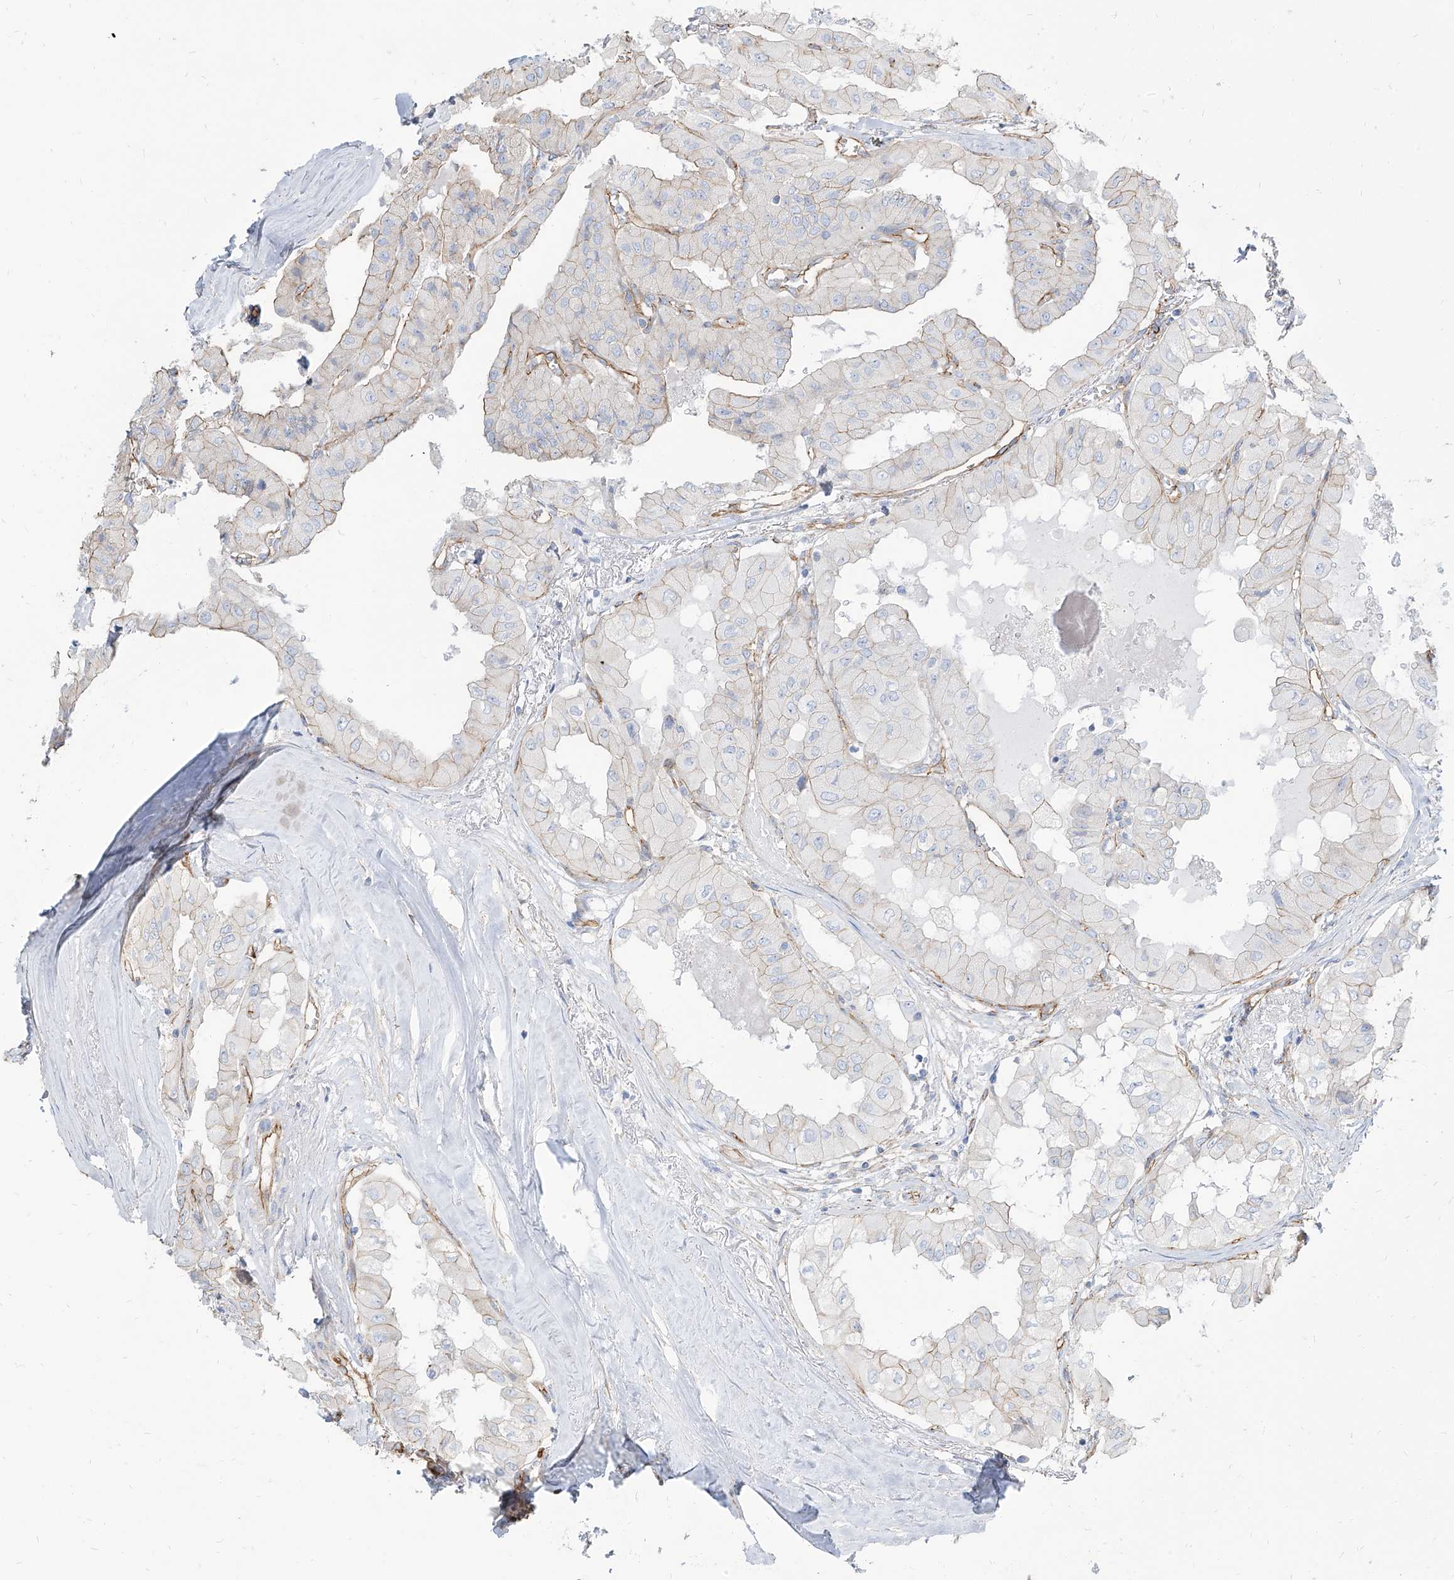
{"staining": {"intensity": "weak", "quantity": "25%-75%", "location": "cytoplasmic/membranous"}, "tissue": "thyroid cancer", "cell_type": "Tumor cells", "image_type": "cancer", "snomed": [{"axis": "morphology", "description": "Papillary adenocarcinoma, NOS"}, {"axis": "topography", "description": "Thyroid gland"}], "caption": "This micrograph displays IHC staining of thyroid cancer, with low weak cytoplasmic/membranous expression in approximately 25%-75% of tumor cells.", "gene": "TXLNB", "patient": {"sex": "female", "age": 59}}